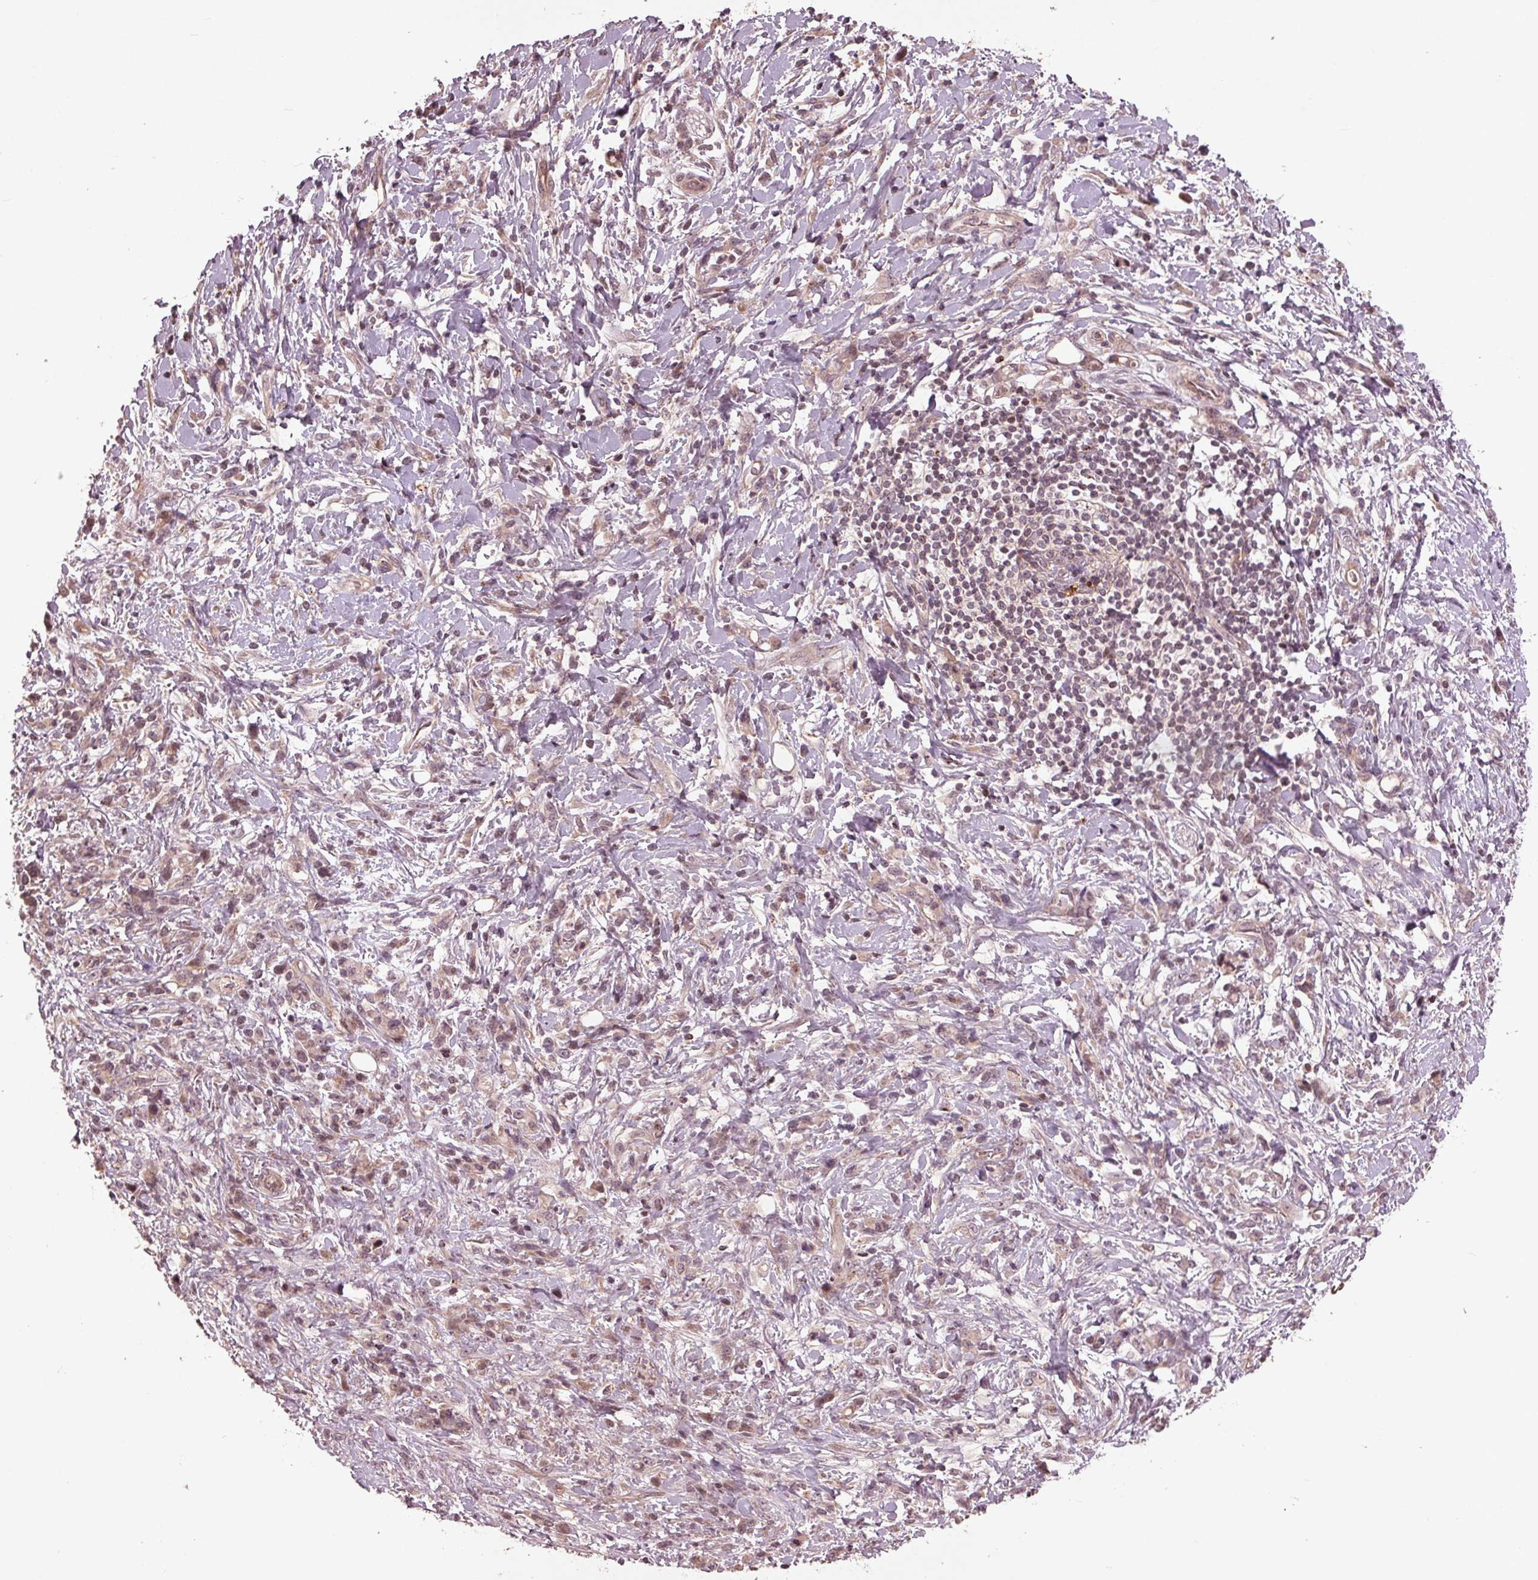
{"staining": {"intensity": "weak", "quantity": "<25%", "location": "nuclear"}, "tissue": "stomach cancer", "cell_type": "Tumor cells", "image_type": "cancer", "snomed": [{"axis": "morphology", "description": "Adenocarcinoma, NOS"}, {"axis": "topography", "description": "Stomach"}], "caption": "High power microscopy histopathology image of an IHC micrograph of stomach adenocarcinoma, revealing no significant staining in tumor cells.", "gene": "CDKL4", "patient": {"sex": "female", "age": 84}}